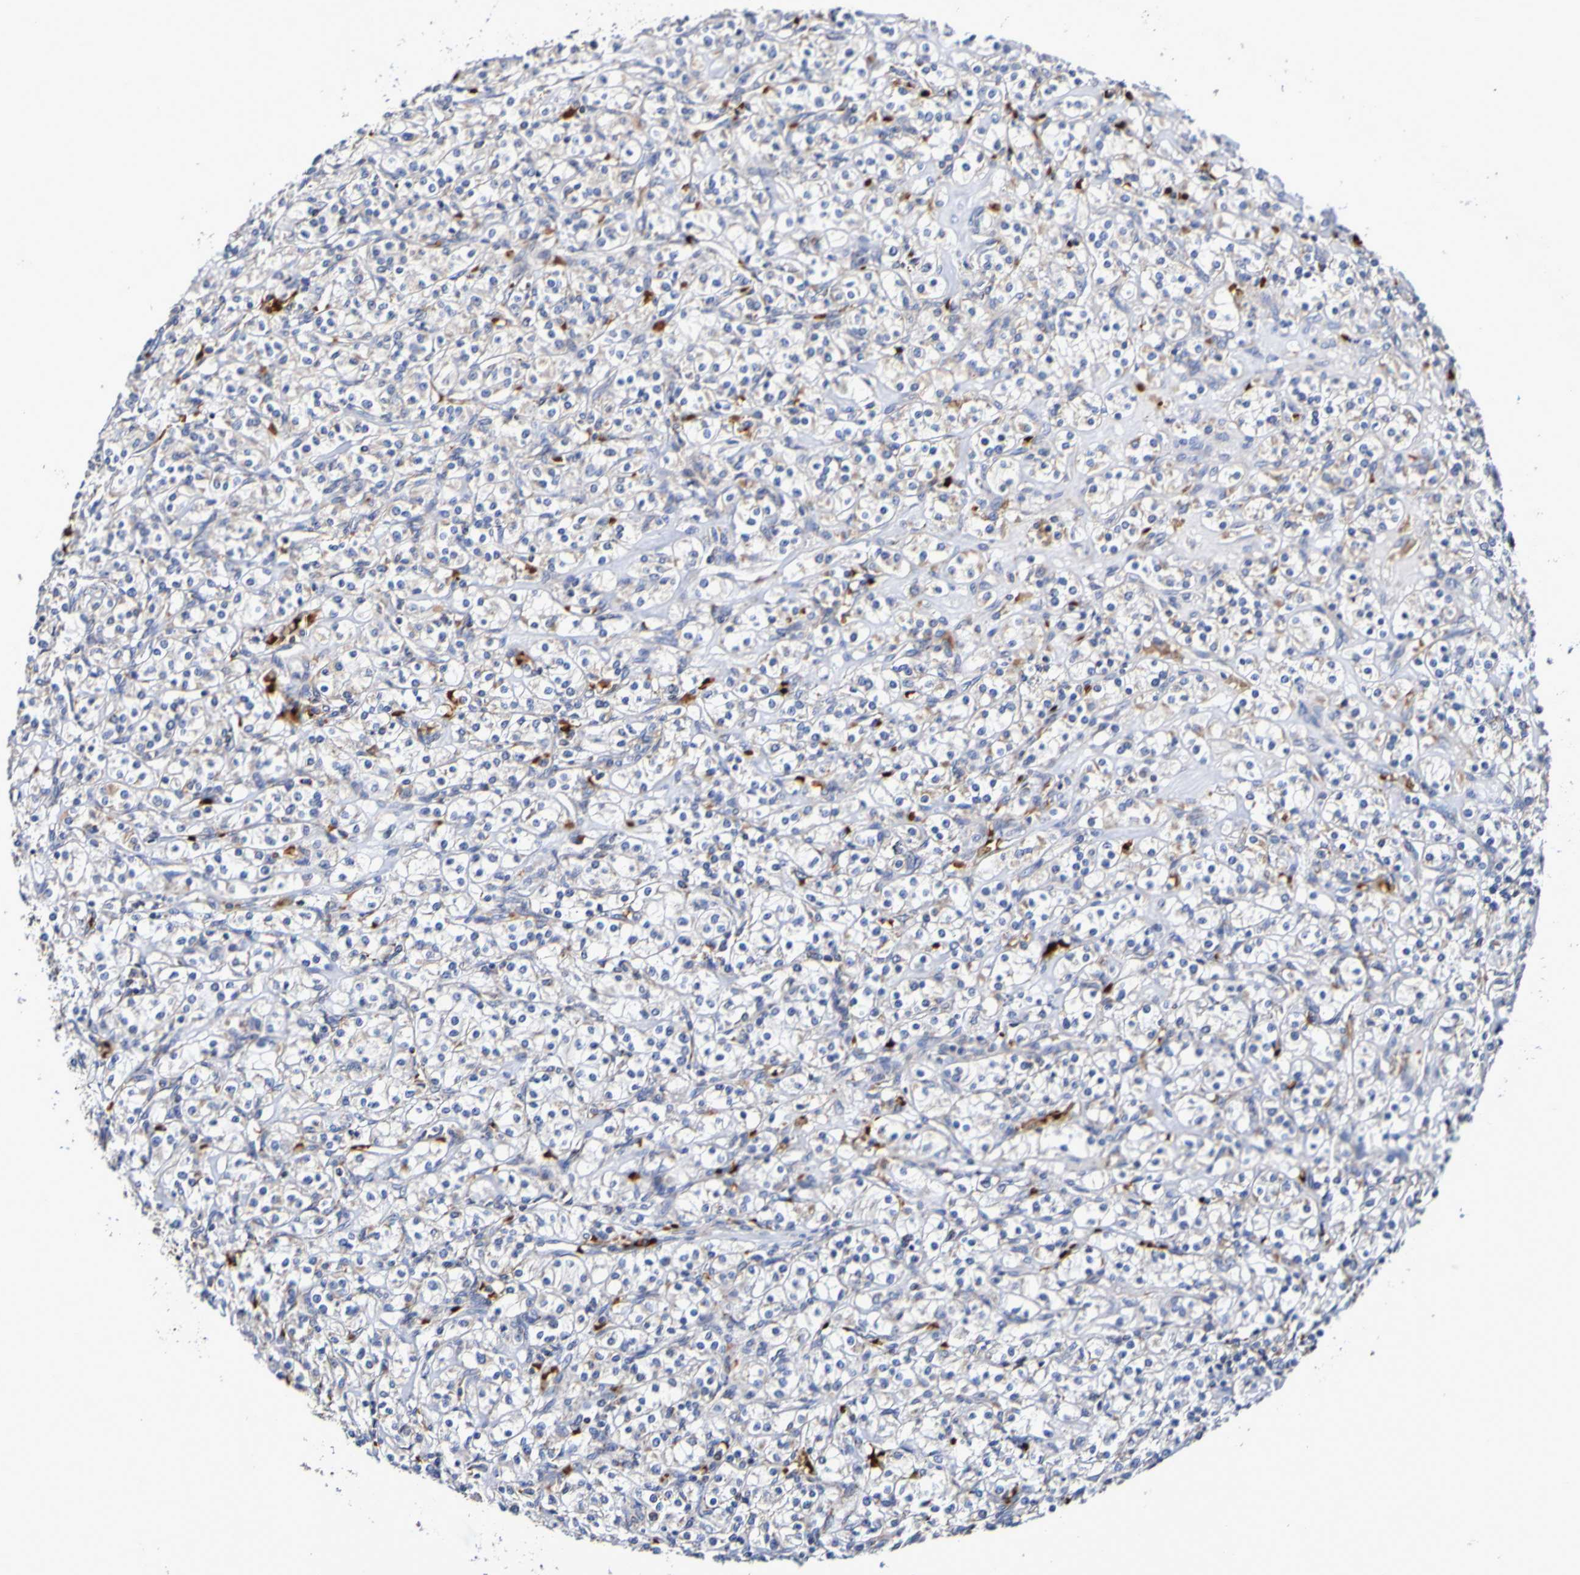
{"staining": {"intensity": "negative", "quantity": "none", "location": "none"}, "tissue": "renal cancer", "cell_type": "Tumor cells", "image_type": "cancer", "snomed": [{"axis": "morphology", "description": "Adenocarcinoma, NOS"}, {"axis": "topography", "description": "Kidney"}], "caption": "Renal cancer was stained to show a protein in brown. There is no significant staining in tumor cells.", "gene": "WNT4", "patient": {"sex": "male", "age": 77}}